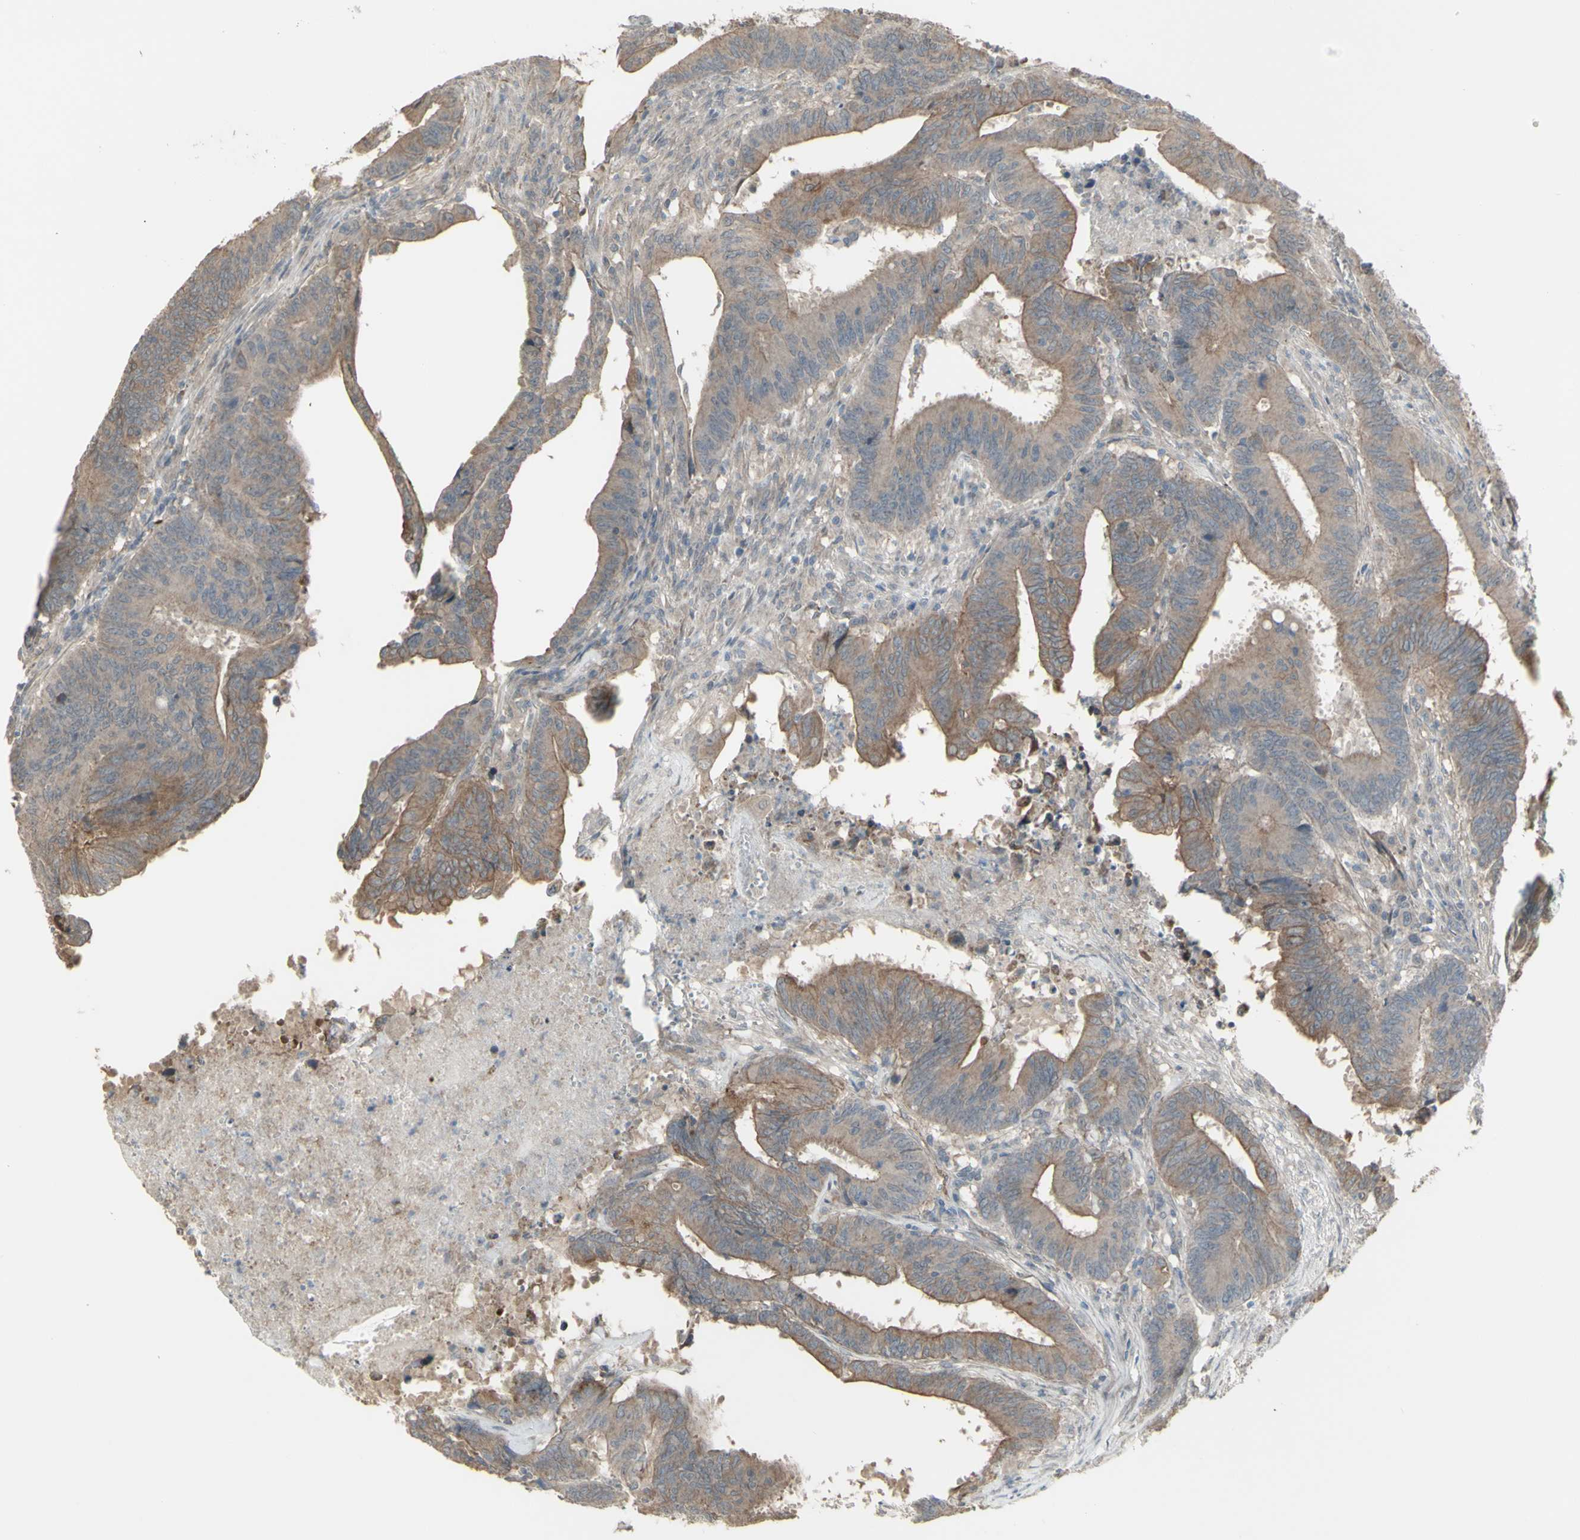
{"staining": {"intensity": "moderate", "quantity": ">75%", "location": "cytoplasmic/membranous"}, "tissue": "colorectal cancer", "cell_type": "Tumor cells", "image_type": "cancer", "snomed": [{"axis": "morphology", "description": "Adenocarcinoma, NOS"}, {"axis": "topography", "description": "Colon"}], "caption": "Adenocarcinoma (colorectal) stained with a protein marker exhibits moderate staining in tumor cells.", "gene": "GRAMD1B", "patient": {"sex": "male", "age": 45}}